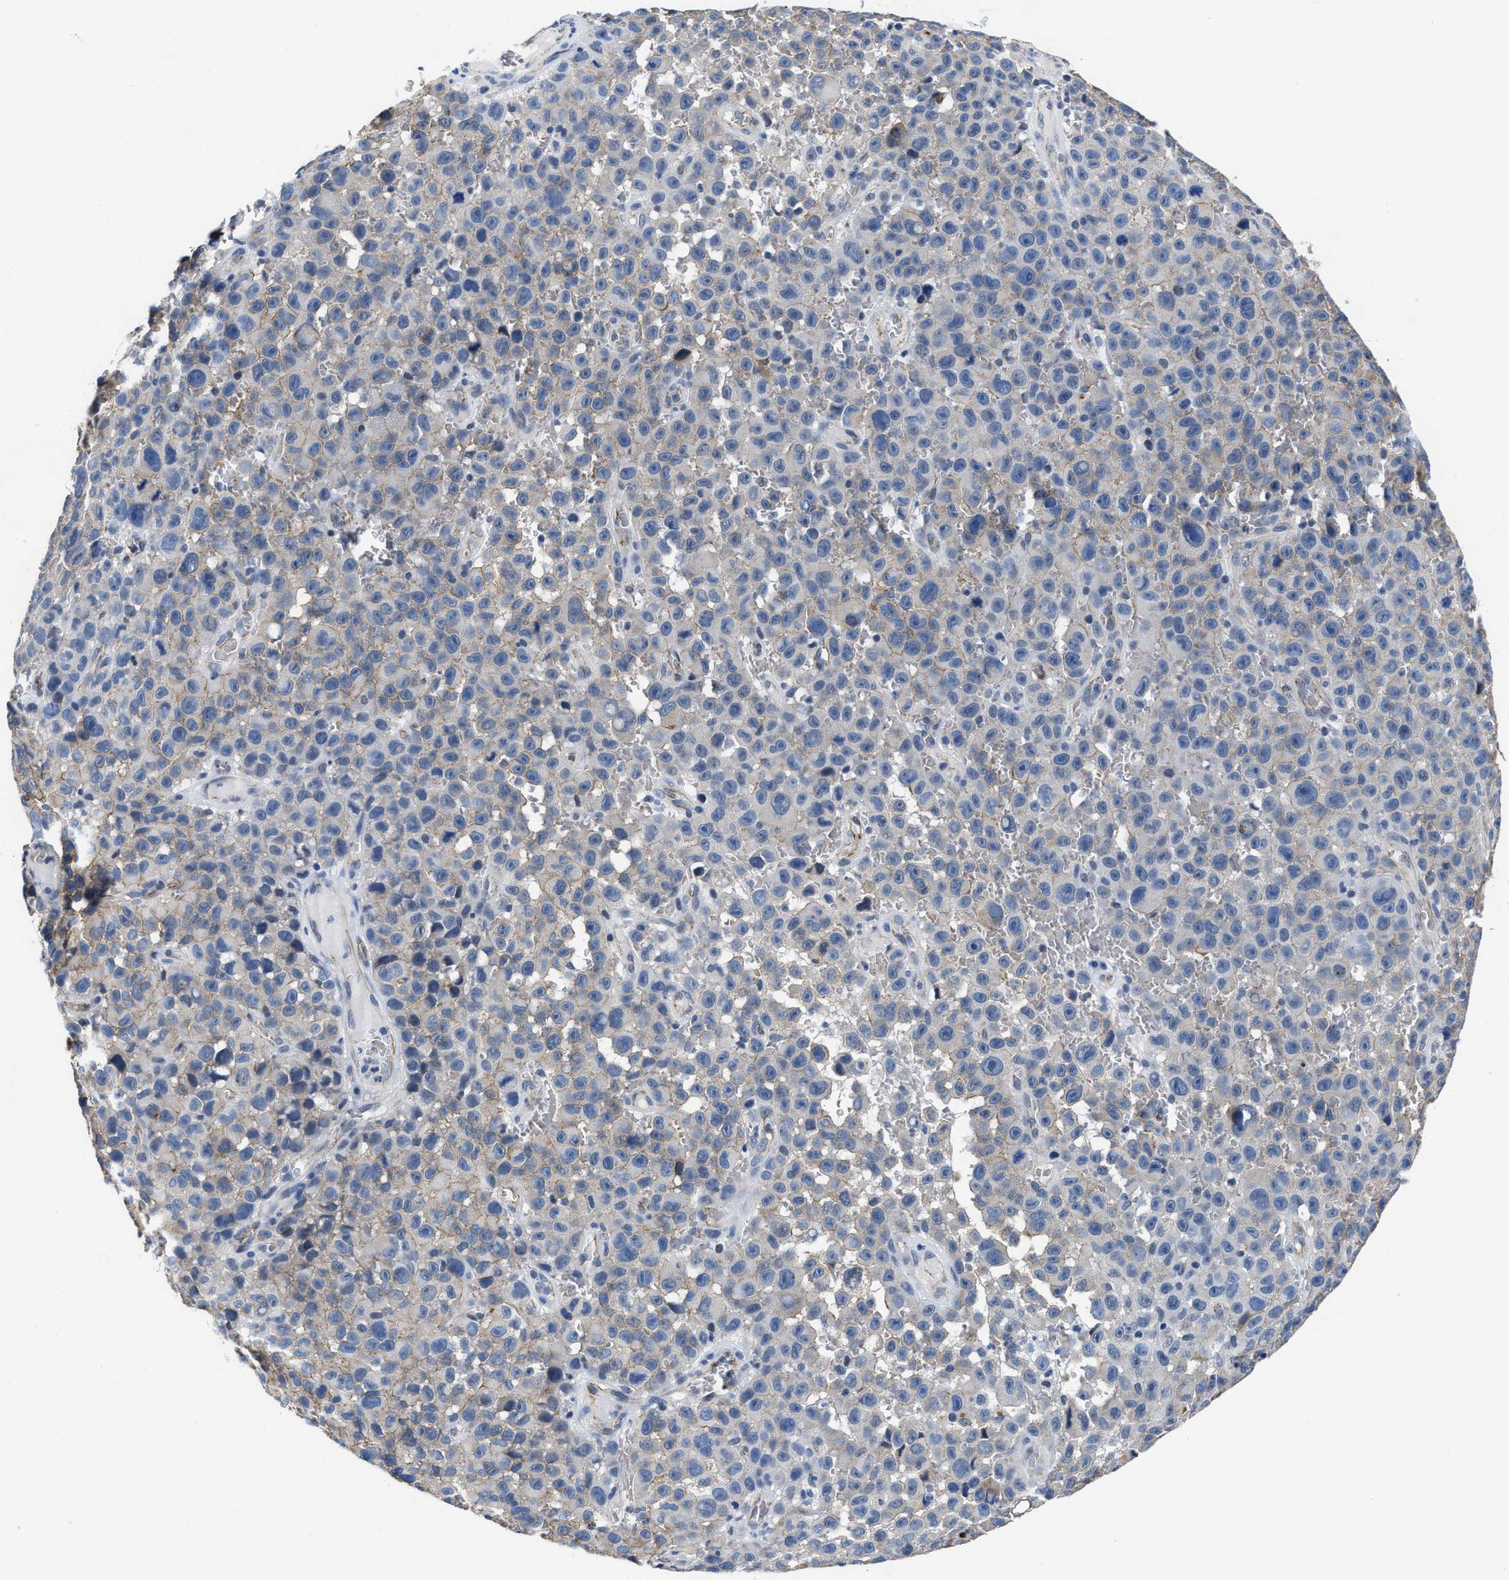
{"staining": {"intensity": "weak", "quantity": "25%-75%", "location": "cytoplasmic/membranous"}, "tissue": "melanoma", "cell_type": "Tumor cells", "image_type": "cancer", "snomed": [{"axis": "morphology", "description": "Malignant melanoma, NOS"}, {"axis": "topography", "description": "Skin"}], "caption": "Human melanoma stained for a protein (brown) exhibits weak cytoplasmic/membranous positive positivity in approximately 25%-75% of tumor cells.", "gene": "GHITM", "patient": {"sex": "female", "age": 82}}